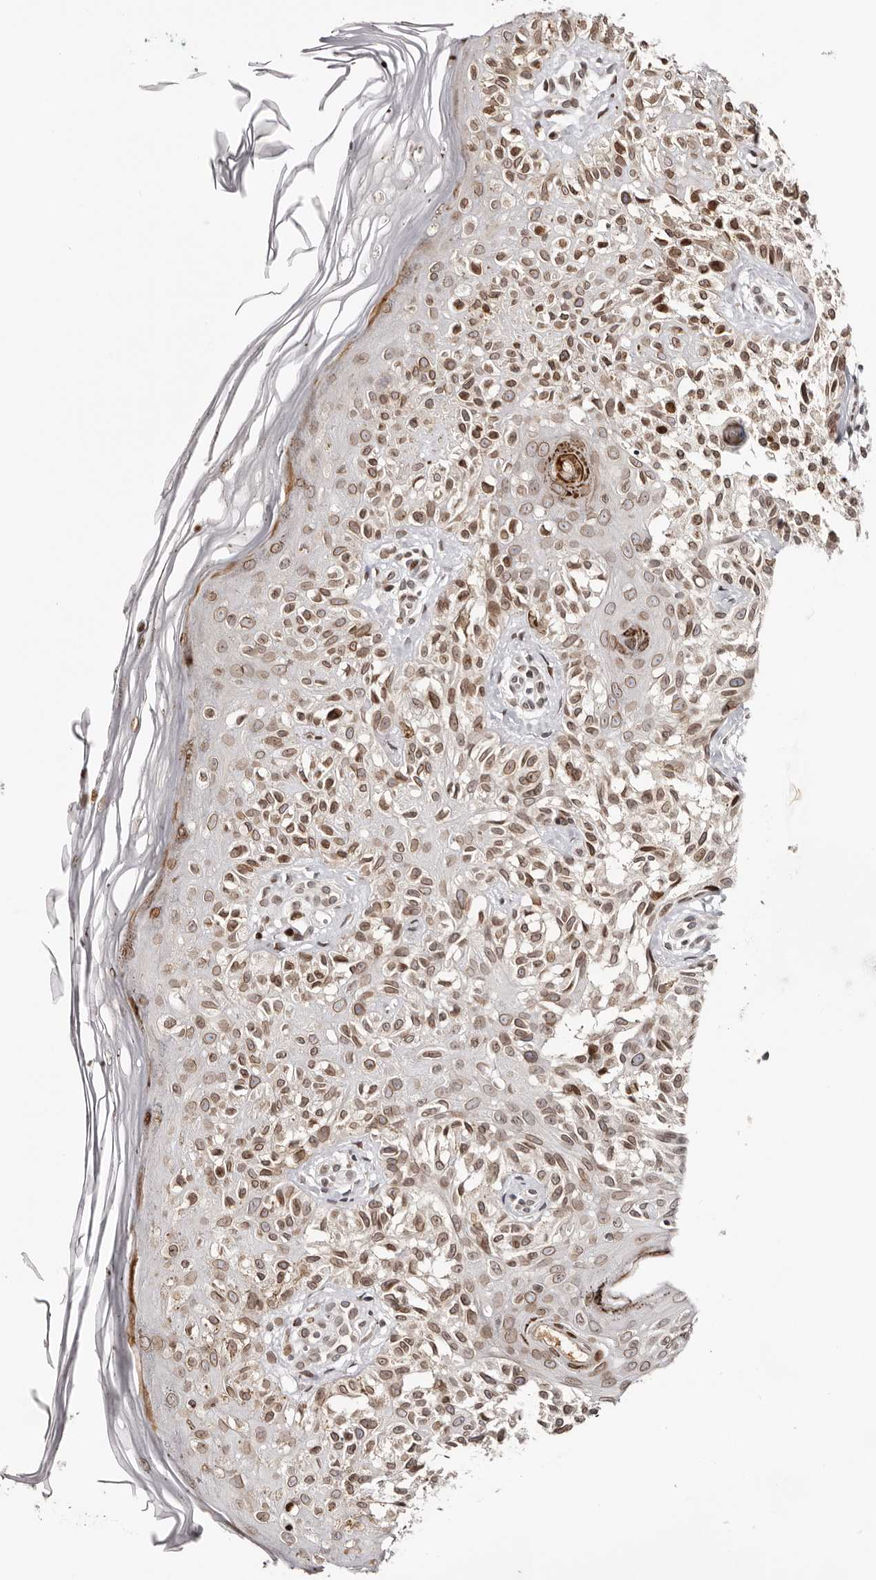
{"staining": {"intensity": "moderate", "quantity": ">75%", "location": "cytoplasmic/membranous,nuclear"}, "tissue": "melanoma", "cell_type": "Tumor cells", "image_type": "cancer", "snomed": [{"axis": "morphology", "description": "Malignant melanoma, NOS"}, {"axis": "topography", "description": "Skin"}], "caption": "This image demonstrates melanoma stained with immunohistochemistry (IHC) to label a protein in brown. The cytoplasmic/membranous and nuclear of tumor cells show moderate positivity for the protein. Nuclei are counter-stained blue.", "gene": "NUP153", "patient": {"sex": "female", "age": 50}}